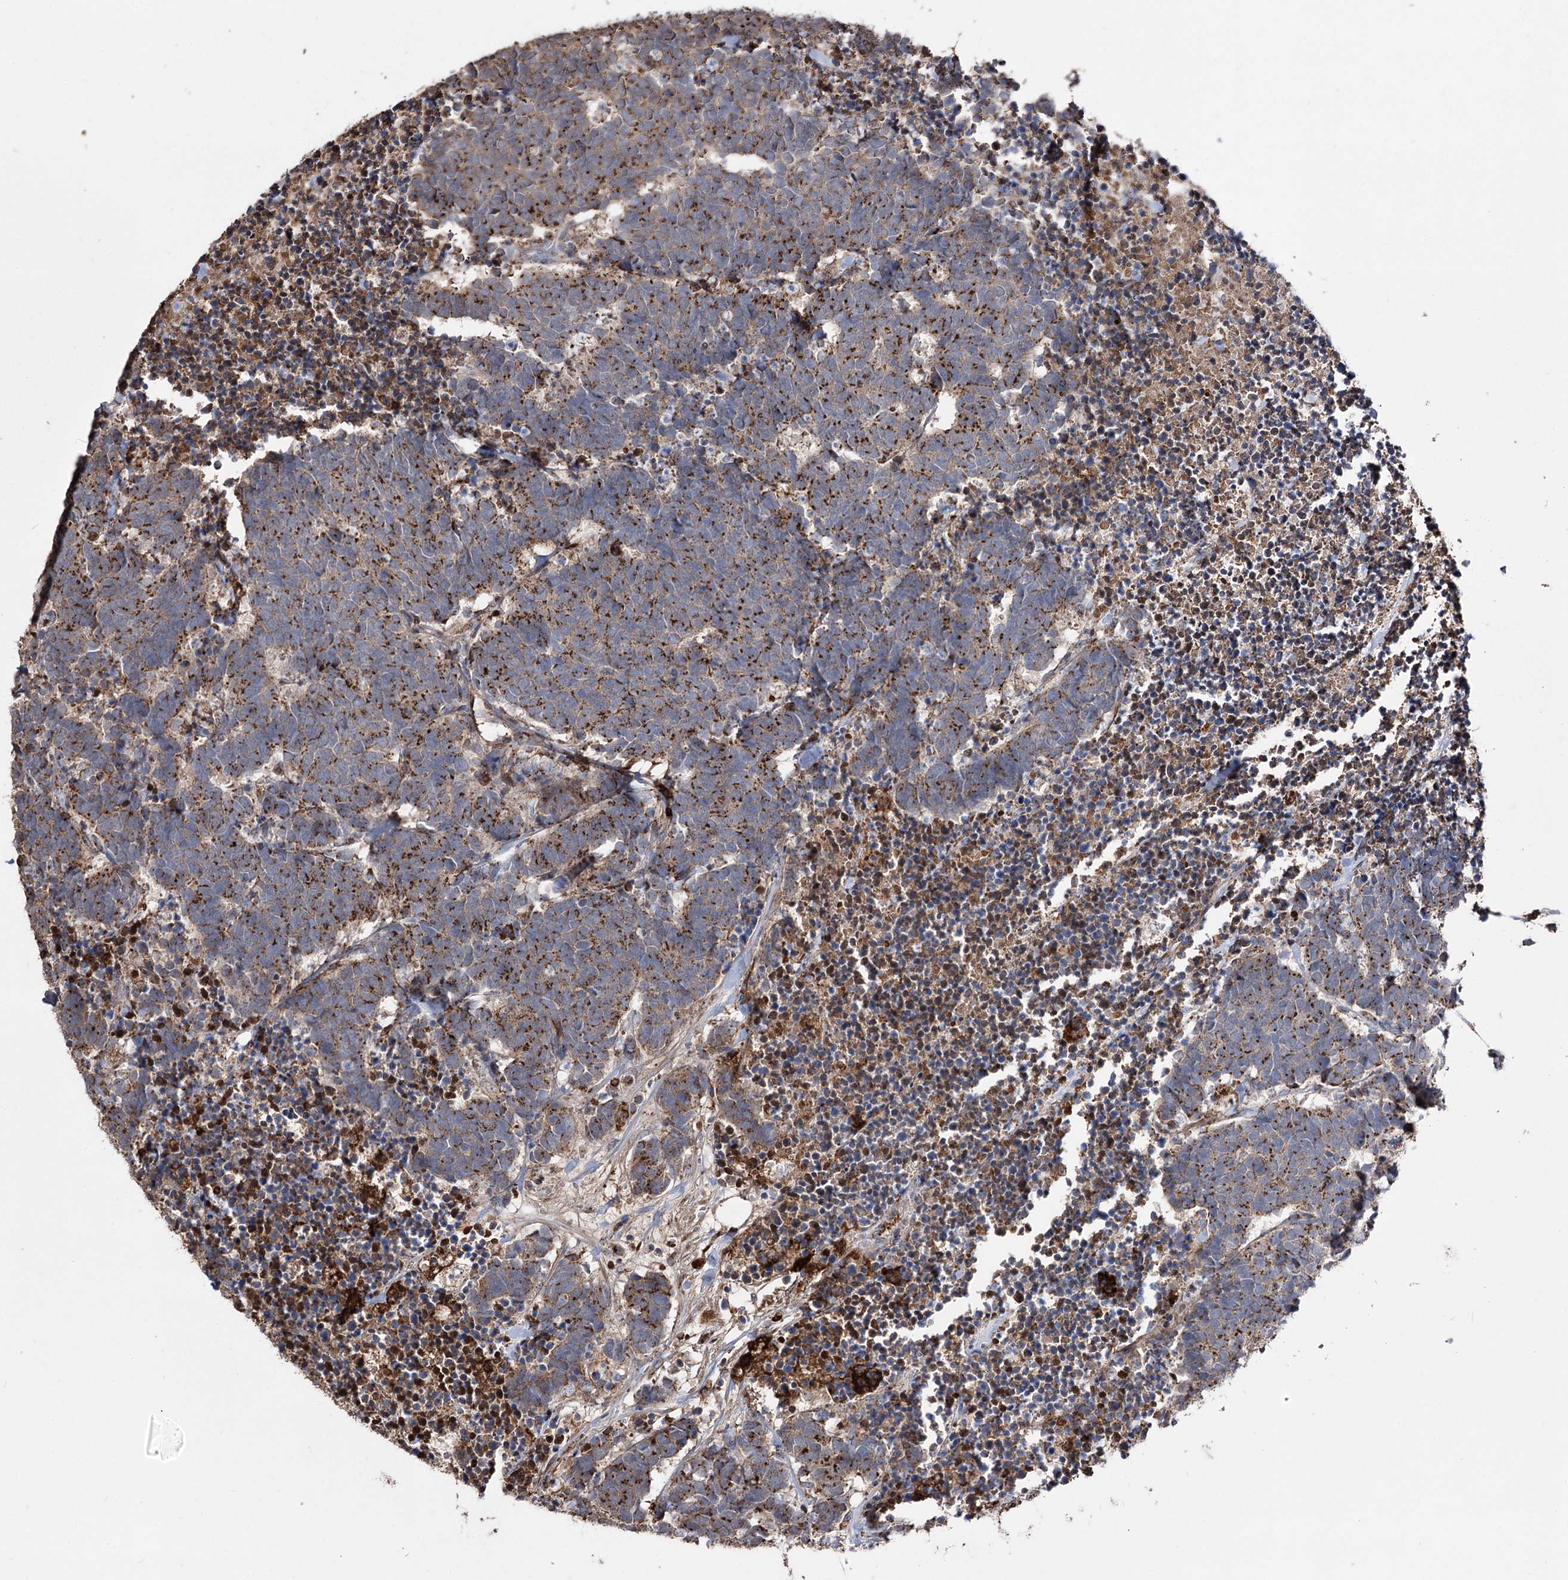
{"staining": {"intensity": "strong", "quantity": "25%-75%", "location": "cytoplasmic/membranous"}, "tissue": "carcinoid", "cell_type": "Tumor cells", "image_type": "cancer", "snomed": [{"axis": "morphology", "description": "Carcinoma, NOS"}, {"axis": "morphology", "description": "Carcinoid, malignant, NOS"}, {"axis": "topography", "description": "Urinary bladder"}], "caption": "IHC of carcinoid shows high levels of strong cytoplasmic/membranous staining in about 25%-75% of tumor cells.", "gene": "ARHGAP20", "patient": {"sex": "male", "age": 57}}